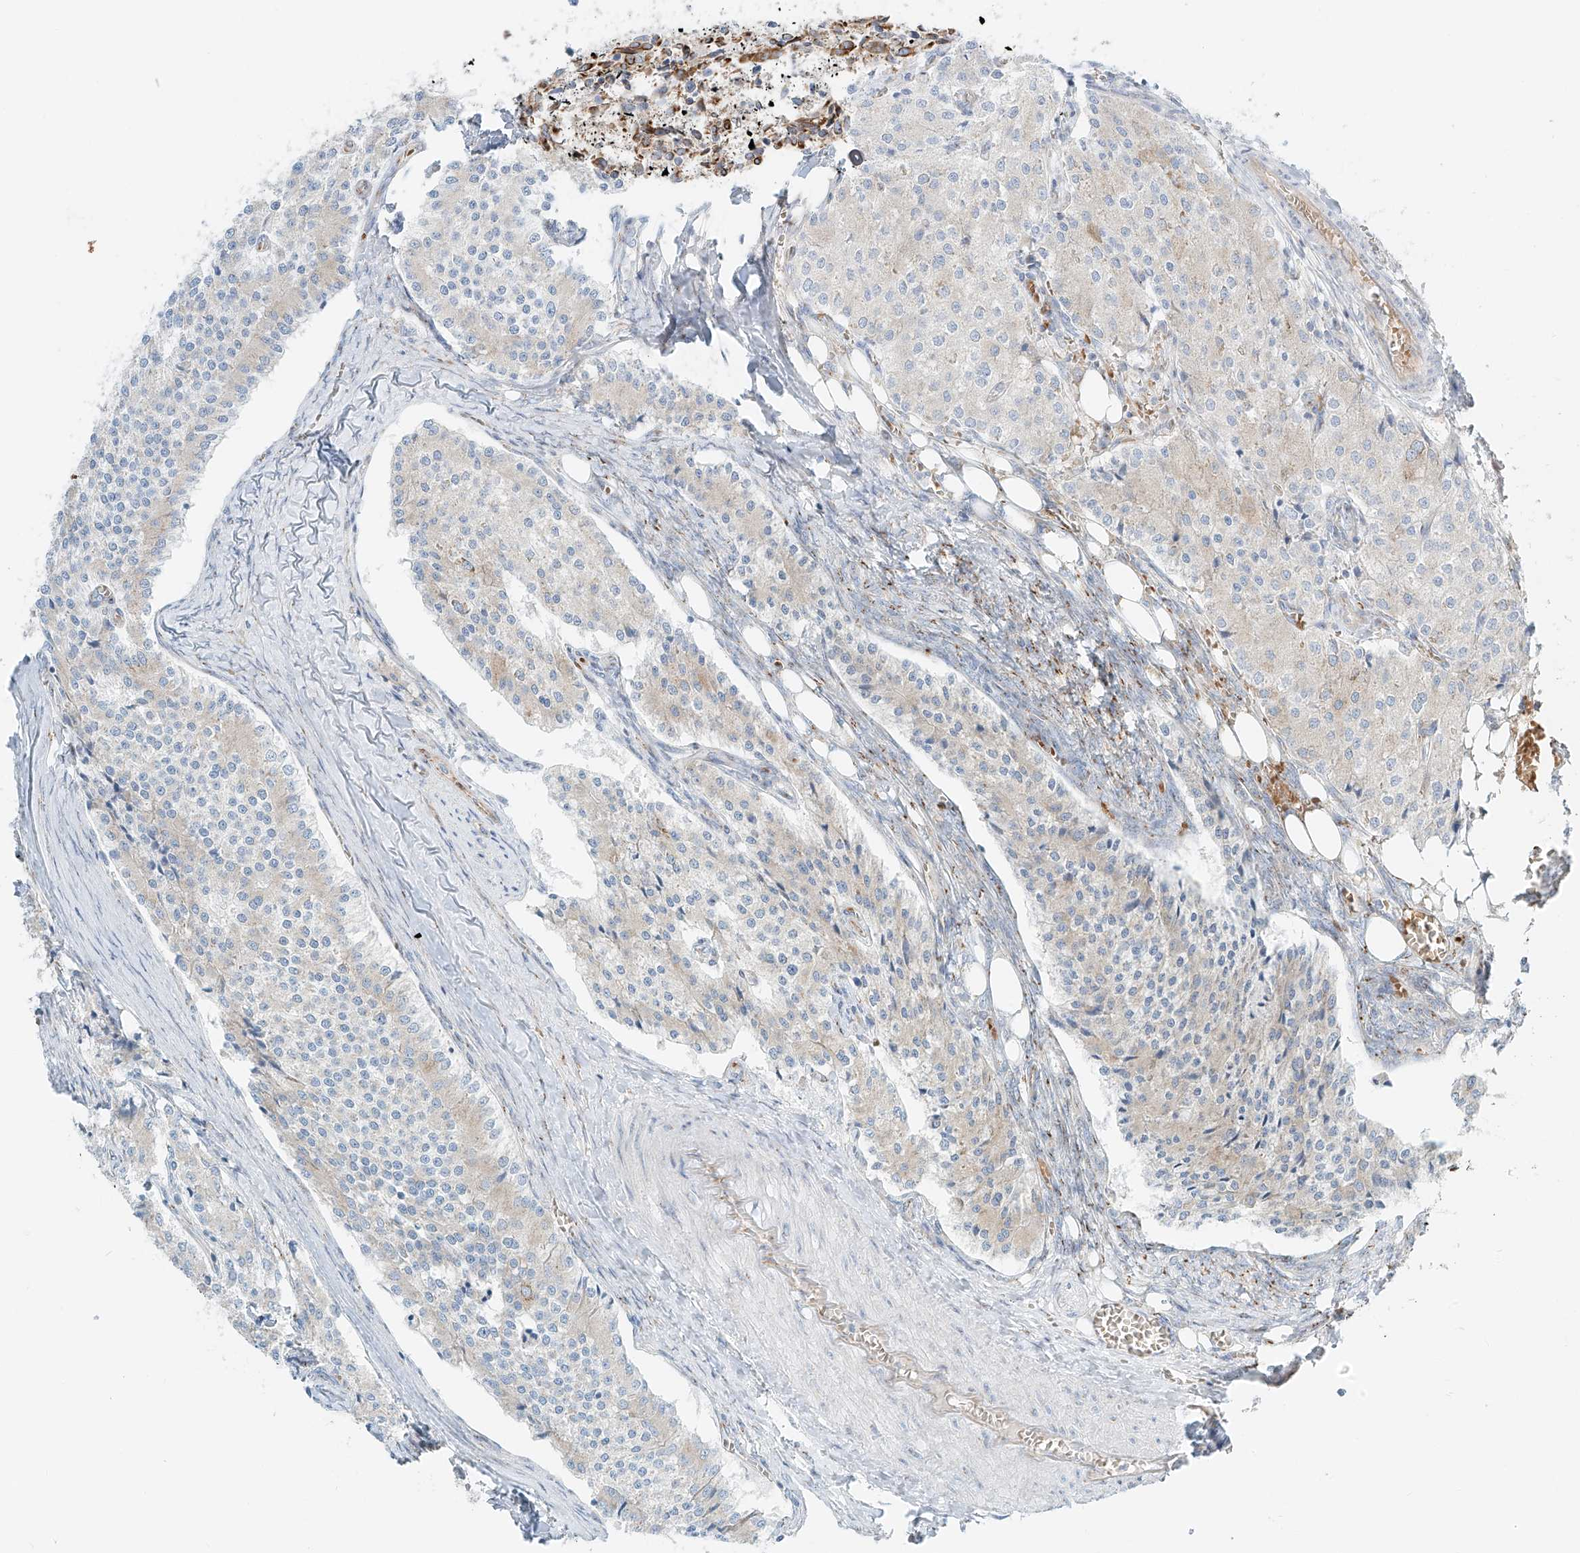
{"staining": {"intensity": "weak", "quantity": "<25%", "location": "cytoplasmic/membranous"}, "tissue": "carcinoid", "cell_type": "Tumor cells", "image_type": "cancer", "snomed": [{"axis": "morphology", "description": "Carcinoid, malignant, NOS"}, {"axis": "topography", "description": "Colon"}], "caption": "The photomicrograph reveals no staining of tumor cells in carcinoid (malignant).", "gene": "EIPR1", "patient": {"sex": "female", "age": 52}}